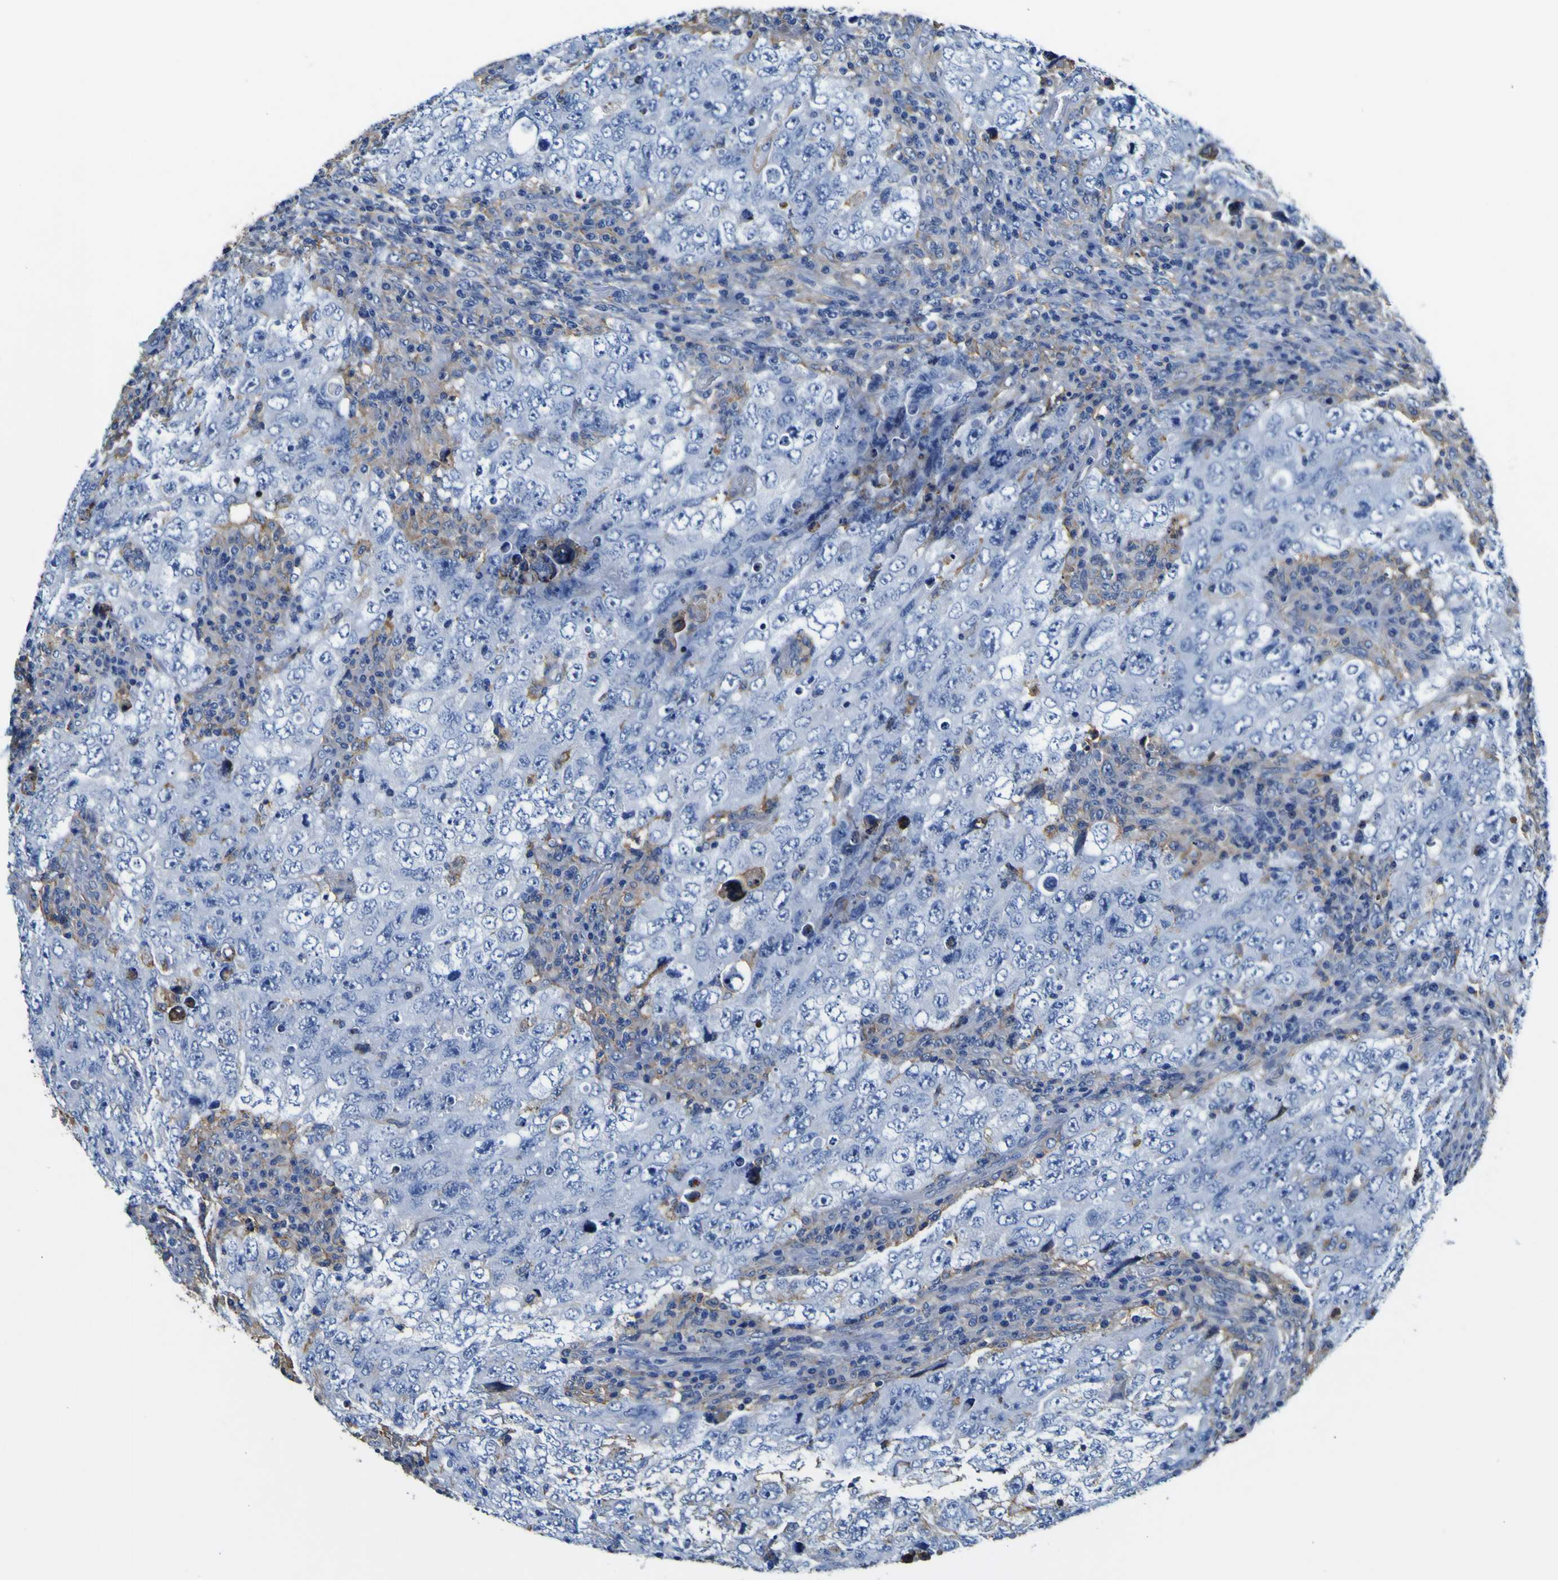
{"staining": {"intensity": "negative", "quantity": "none", "location": "none"}, "tissue": "testis cancer", "cell_type": "Tumor cells", "image_type": "cancer", "snomed": [{"axis": "morphology", "description": "Carcinoma, Embryonal, NOS"}, {"axis": "topography", "description": "Testis"}], "caption": "An immunohistochemistry micrograph of testis cancer is shown. There is no staining in tumor cells of testis cancer.", "gene": "PXDN", "patient": {"sex": "male", "age": 26}}